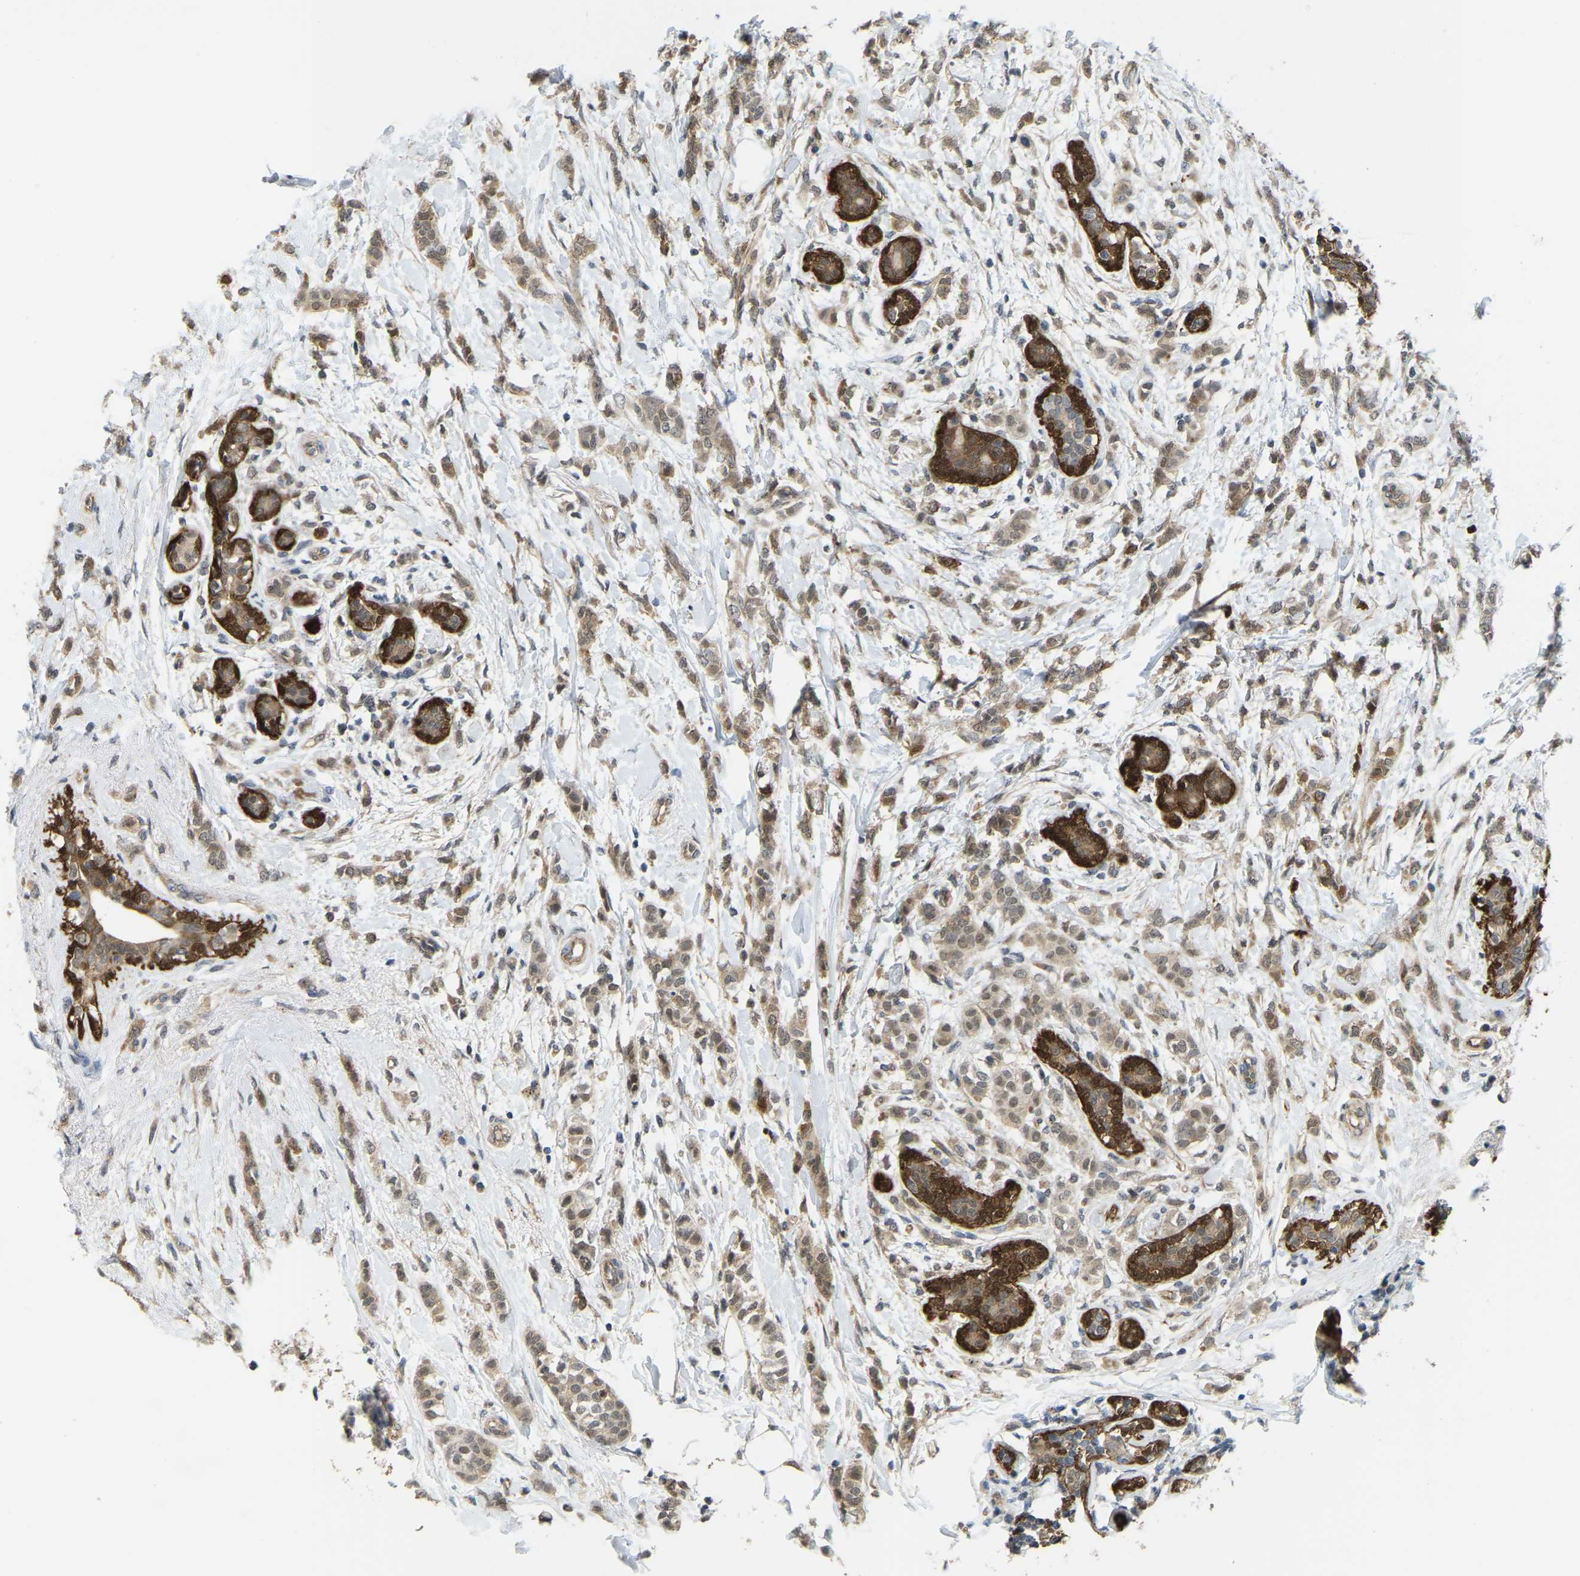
{"staining": {"intensity": "weak", "quantity": ">75%", "location": "cytoplasmic/membranous,nuclear"}, "tissue": "breast cancer", "cell_type": "Tumor cells", "image_type": "cancer", "snomed": [{"axis": "morphology", "description": "Lobular carcinoma, in situ"}, {"axis": "morphology", "description": "Lobular carcinoma"}, {"axis": "topography", "description": "Breast"}], "caption": "Breast cancer stained with a protein marker exhibits weak staining in tumor cells.", "gene": "SERPINB5", "patient": {"sex": "female", "age": 41}}